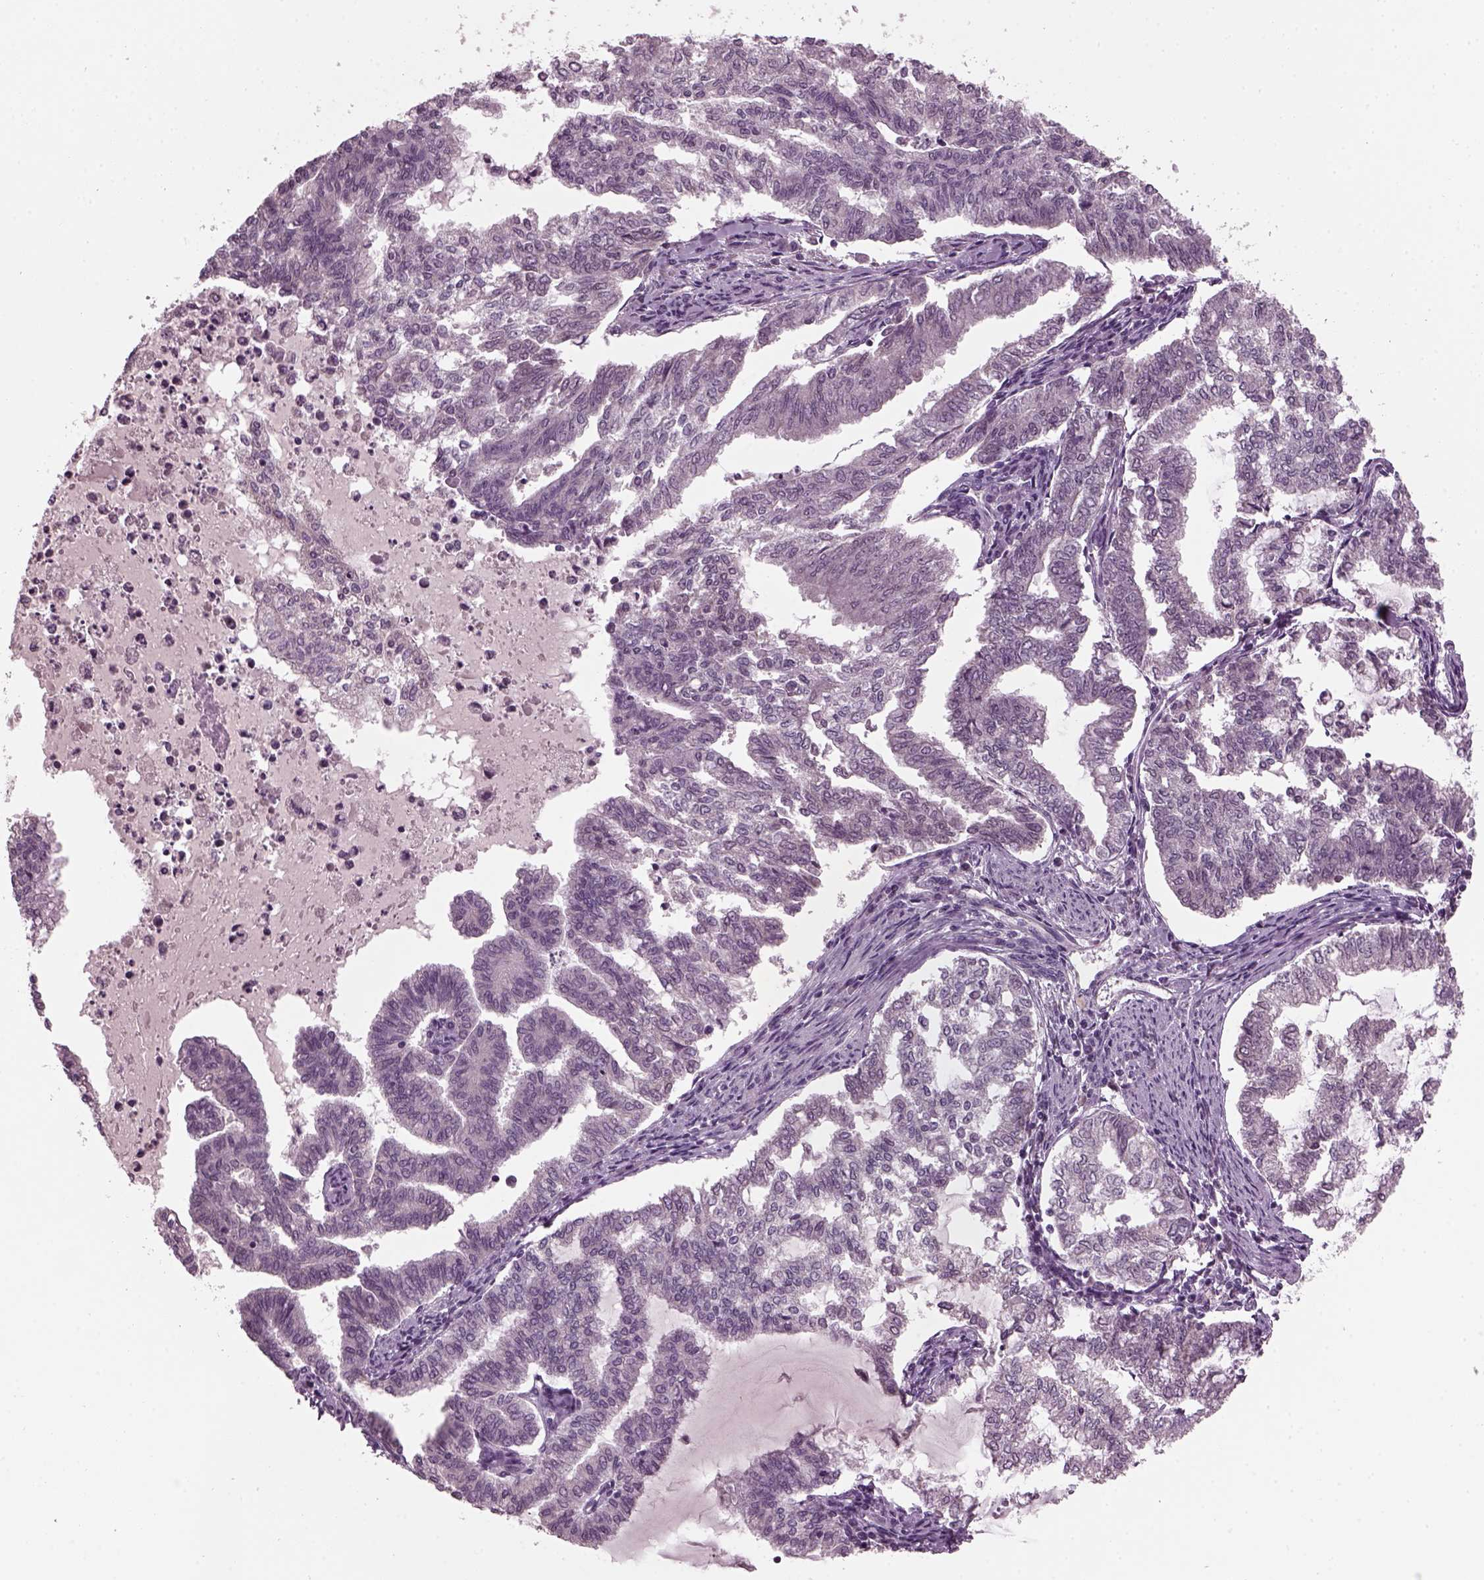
{"staining": {"intensity": "negative", "quantity": "none", "location": "none"}, "tissue": "endometrial cancer", "cell_type": "Tumor cells", "image_type": "cancer", "snomed": [{"axis": "morphology", "description": "Adenocarcinoma, NOS"}, {"axis": "topography", "description": "Endometrium"}], "caption": "Immunohistochemistry (IHC) image of neoplastic tissue: human endometrial cancer (adenocarcinoma) stained with DAB (3,3'-diaminobenzidine) demonstrates no significant protein positivity in tumor cells.", "gene": "CLCN4", "patient": {"sex": "female", "age": 79}}